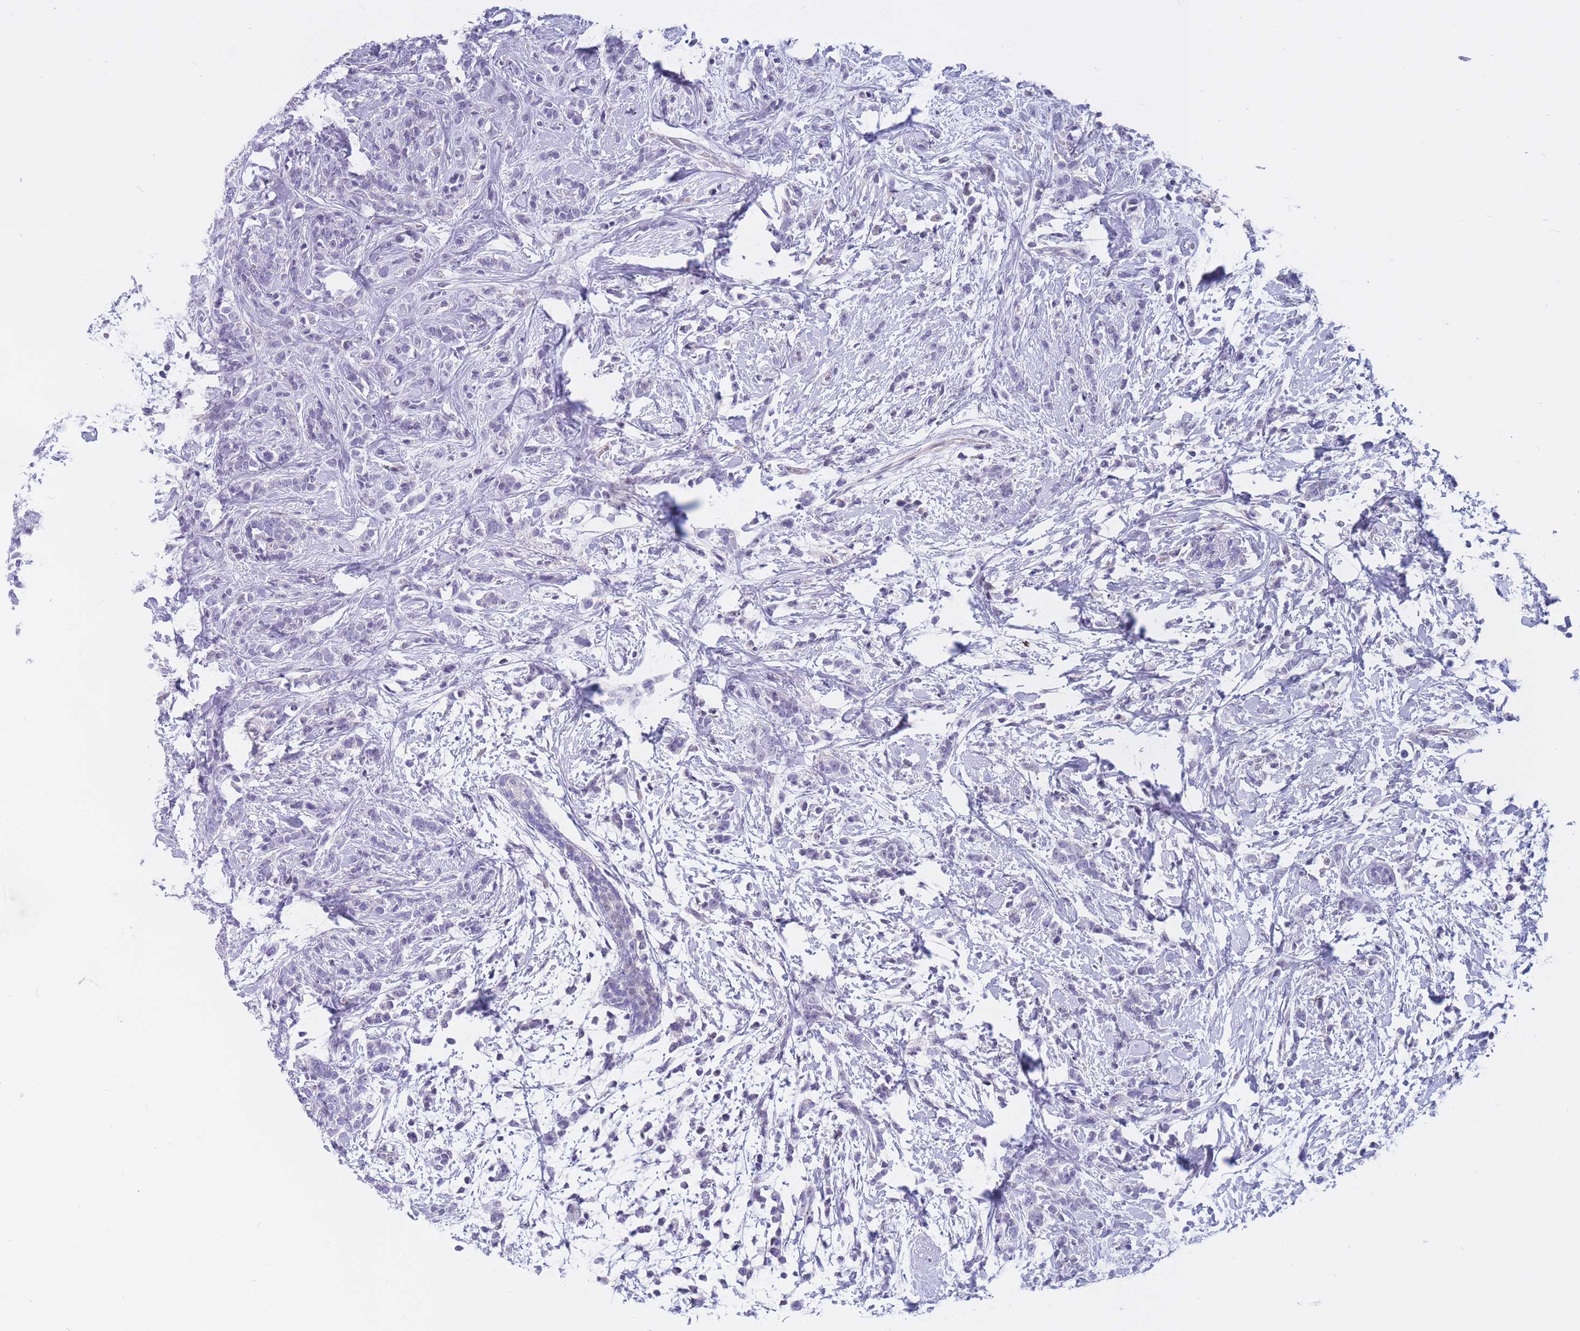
{"staining": {"intensity": "negative", "quantity": "none", "location": "none"}, "tissue": "breast cancer", "cell_type": "Tumor cells", "image_type": "cancer", "snomed": [{"axis": "morphology", "description": "Lobular carcinoma"}, {"axis": "topography", "description": "Breast"}], "caption": "Human breast cancer stained for a protein using immunohistochemistry shows no staining in tumor cells.", "gene": "BOP1", "patient": {"sex": "female", "age": 58}}